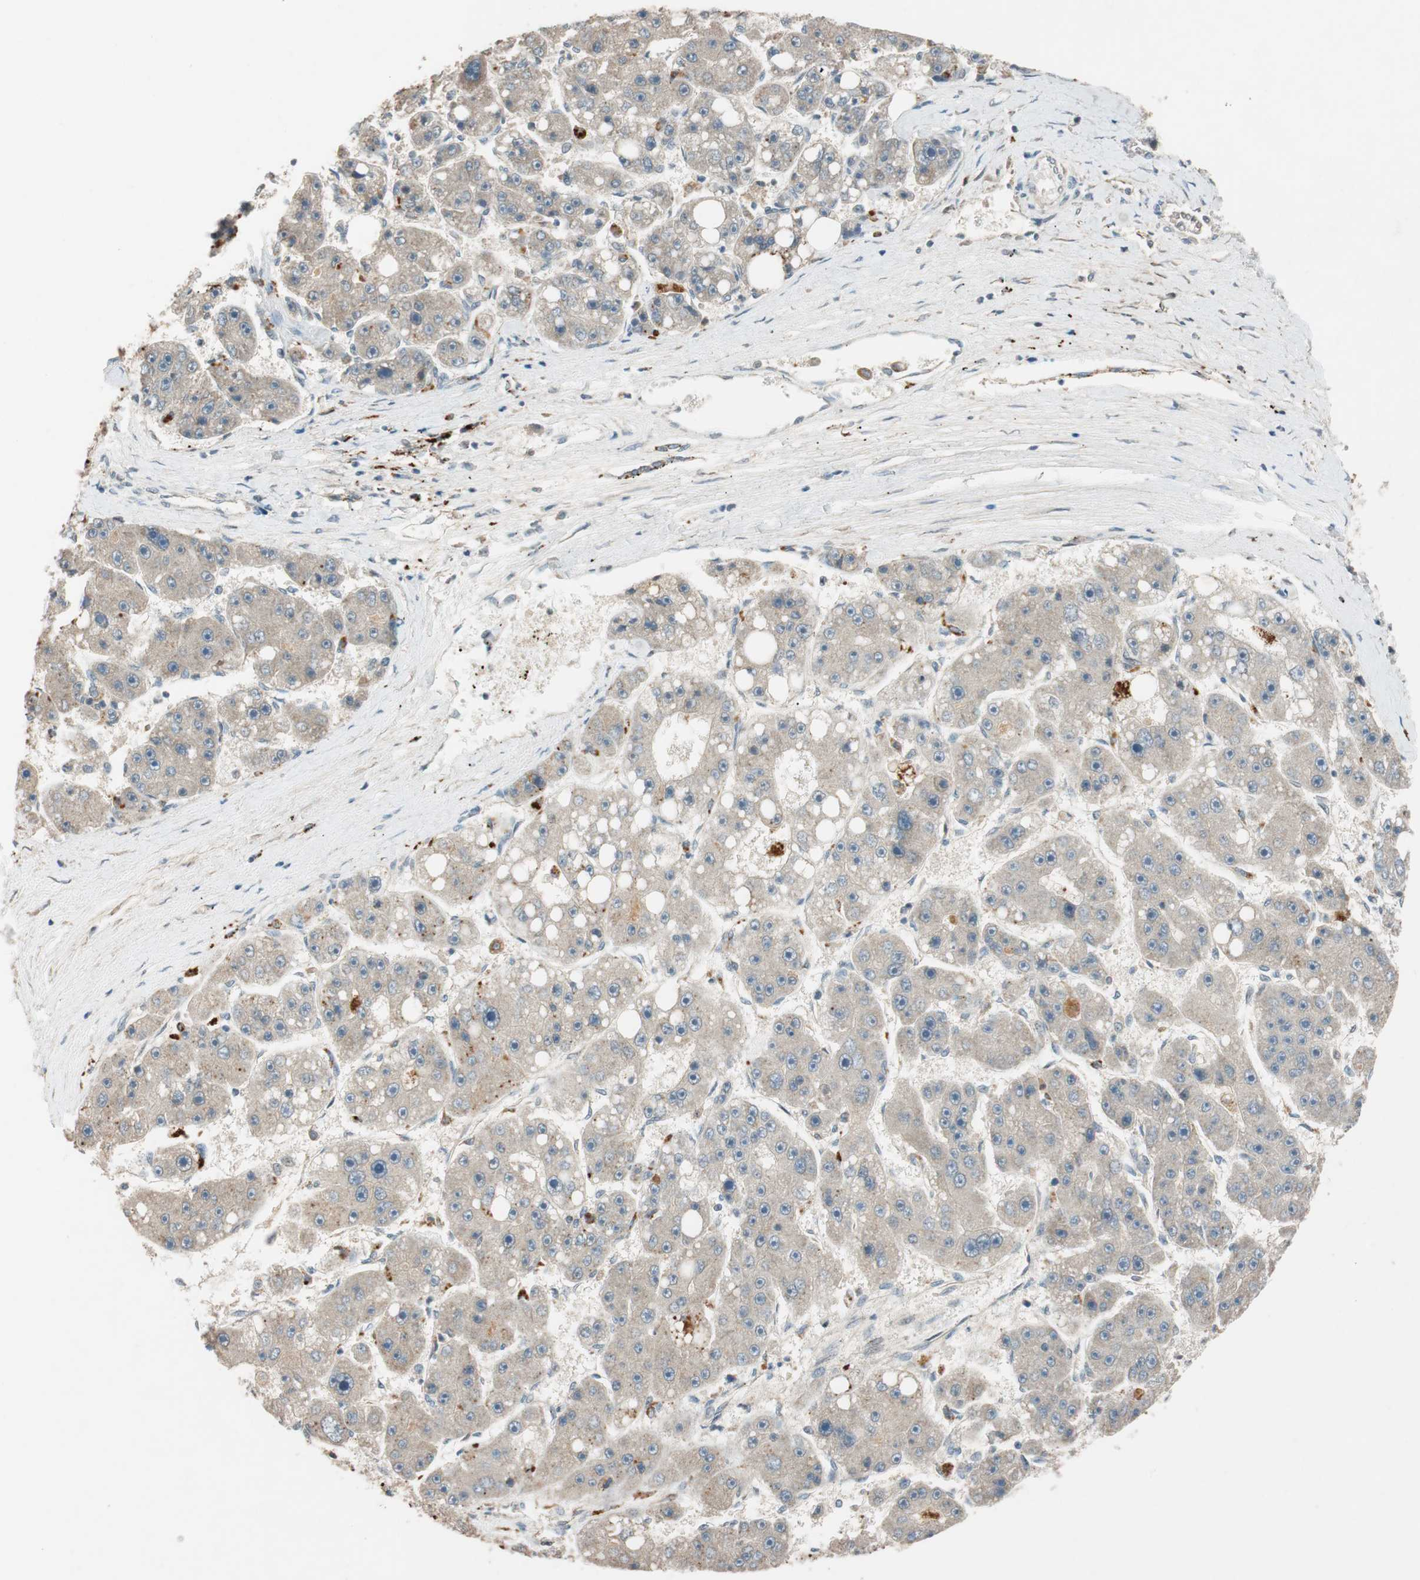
{"staining": {"intensity": "weak", "quantity": ">75%", "location": "cytoplasmic/membranous"}, "tissue": "liver cancer", "cell_type": "Tumor cells", "image_type": "cancer", "snomed": [{"axis": "morphology", "description": "Carcinoma, Hepatocellular, NOS"}, {"axis": "topography", "description": "Liver"}], "caption": "A photomicrograph of human liver cancer (hepatocellular carcinoma) stained for a protein shows weak cytoplasmic/membranous brown staining in tumor cells.", "gene": "GLB1", "patient": {"sex": "female", "age": 61}}